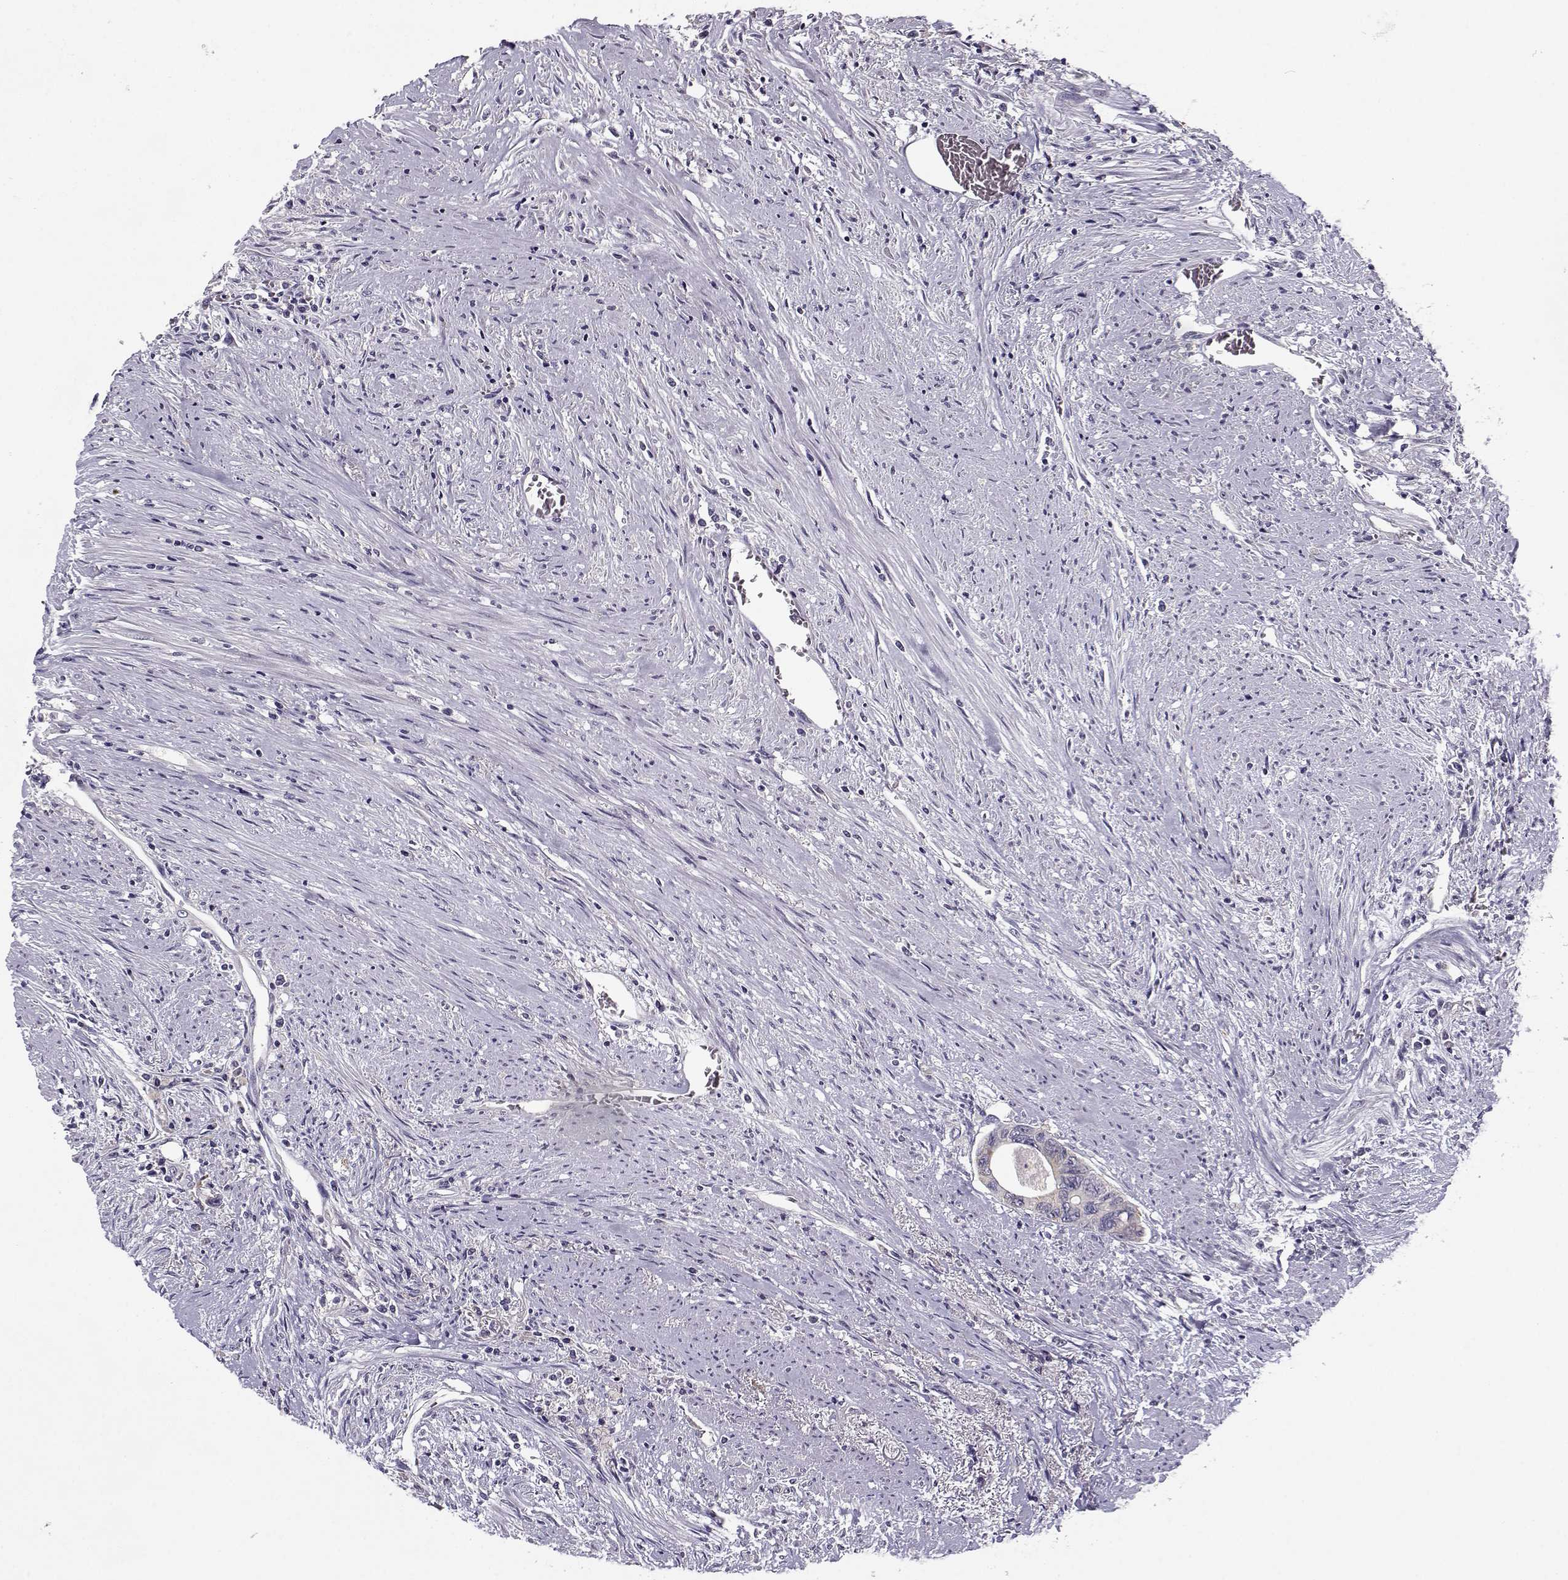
{"staining": {"intensity": "negative", "quantity": "none", "location": "none"}, "tissue": "colorectal cancer", "cell_type": "Tumor cells", "image_type": "cancer", "snomed": [{"axis": "morphology", "description": "Adenocarcinoma, NOS"}, {"axis": "topography", "description": "Rectum"}], "caption": "Tumor cells show no significant expression in colorectal cancer.", "gene": "TMEM145", "patient": {"sex": "male", "age": 59}}